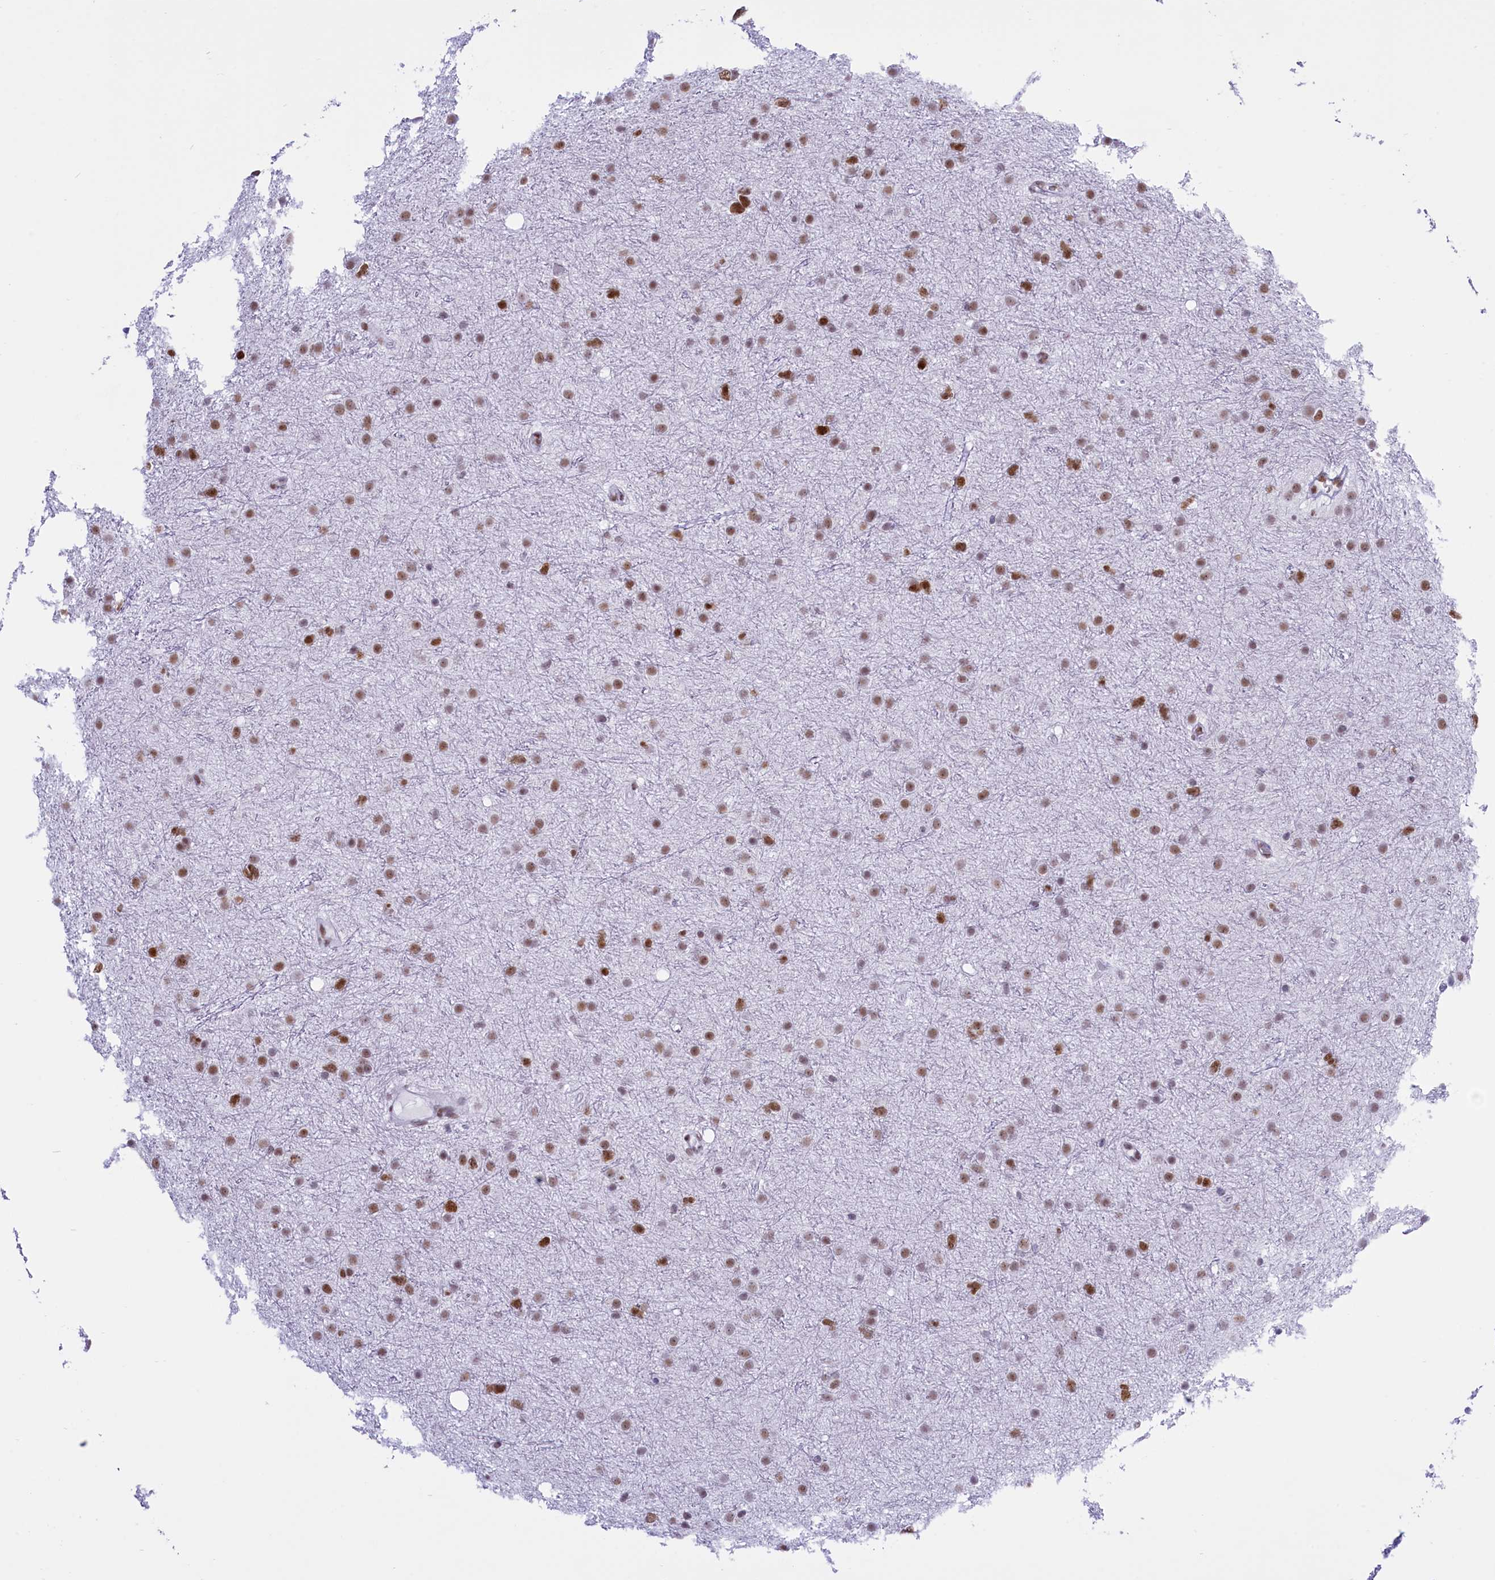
{"staining": {"intensity": "moderate", "quantity": ">75%", "location": "nuclear"}, "tissue": "glioma", "cell_type": "Tumor cells", "image_type": "cancer", "snomed": [{"axis": "morphology", "description": "Glioma, malignant, Low grade"}, {"axis": "topography", "description": "Cerebral cortex"}], "caption": "High-power microscopy captured an immunohistochemistry (IHC) image of low-grade glioma (malignant), revealing moderate nuclear staining in about >75% of tumor cells. The staining was performed using DAB to visualize the protein expression in brown, while the nuclei were stained in blue with hematoxylin (Magnification: 20x).", "gene": "RPS6KB1", "patient": {"sex": "female", "age": 39}}